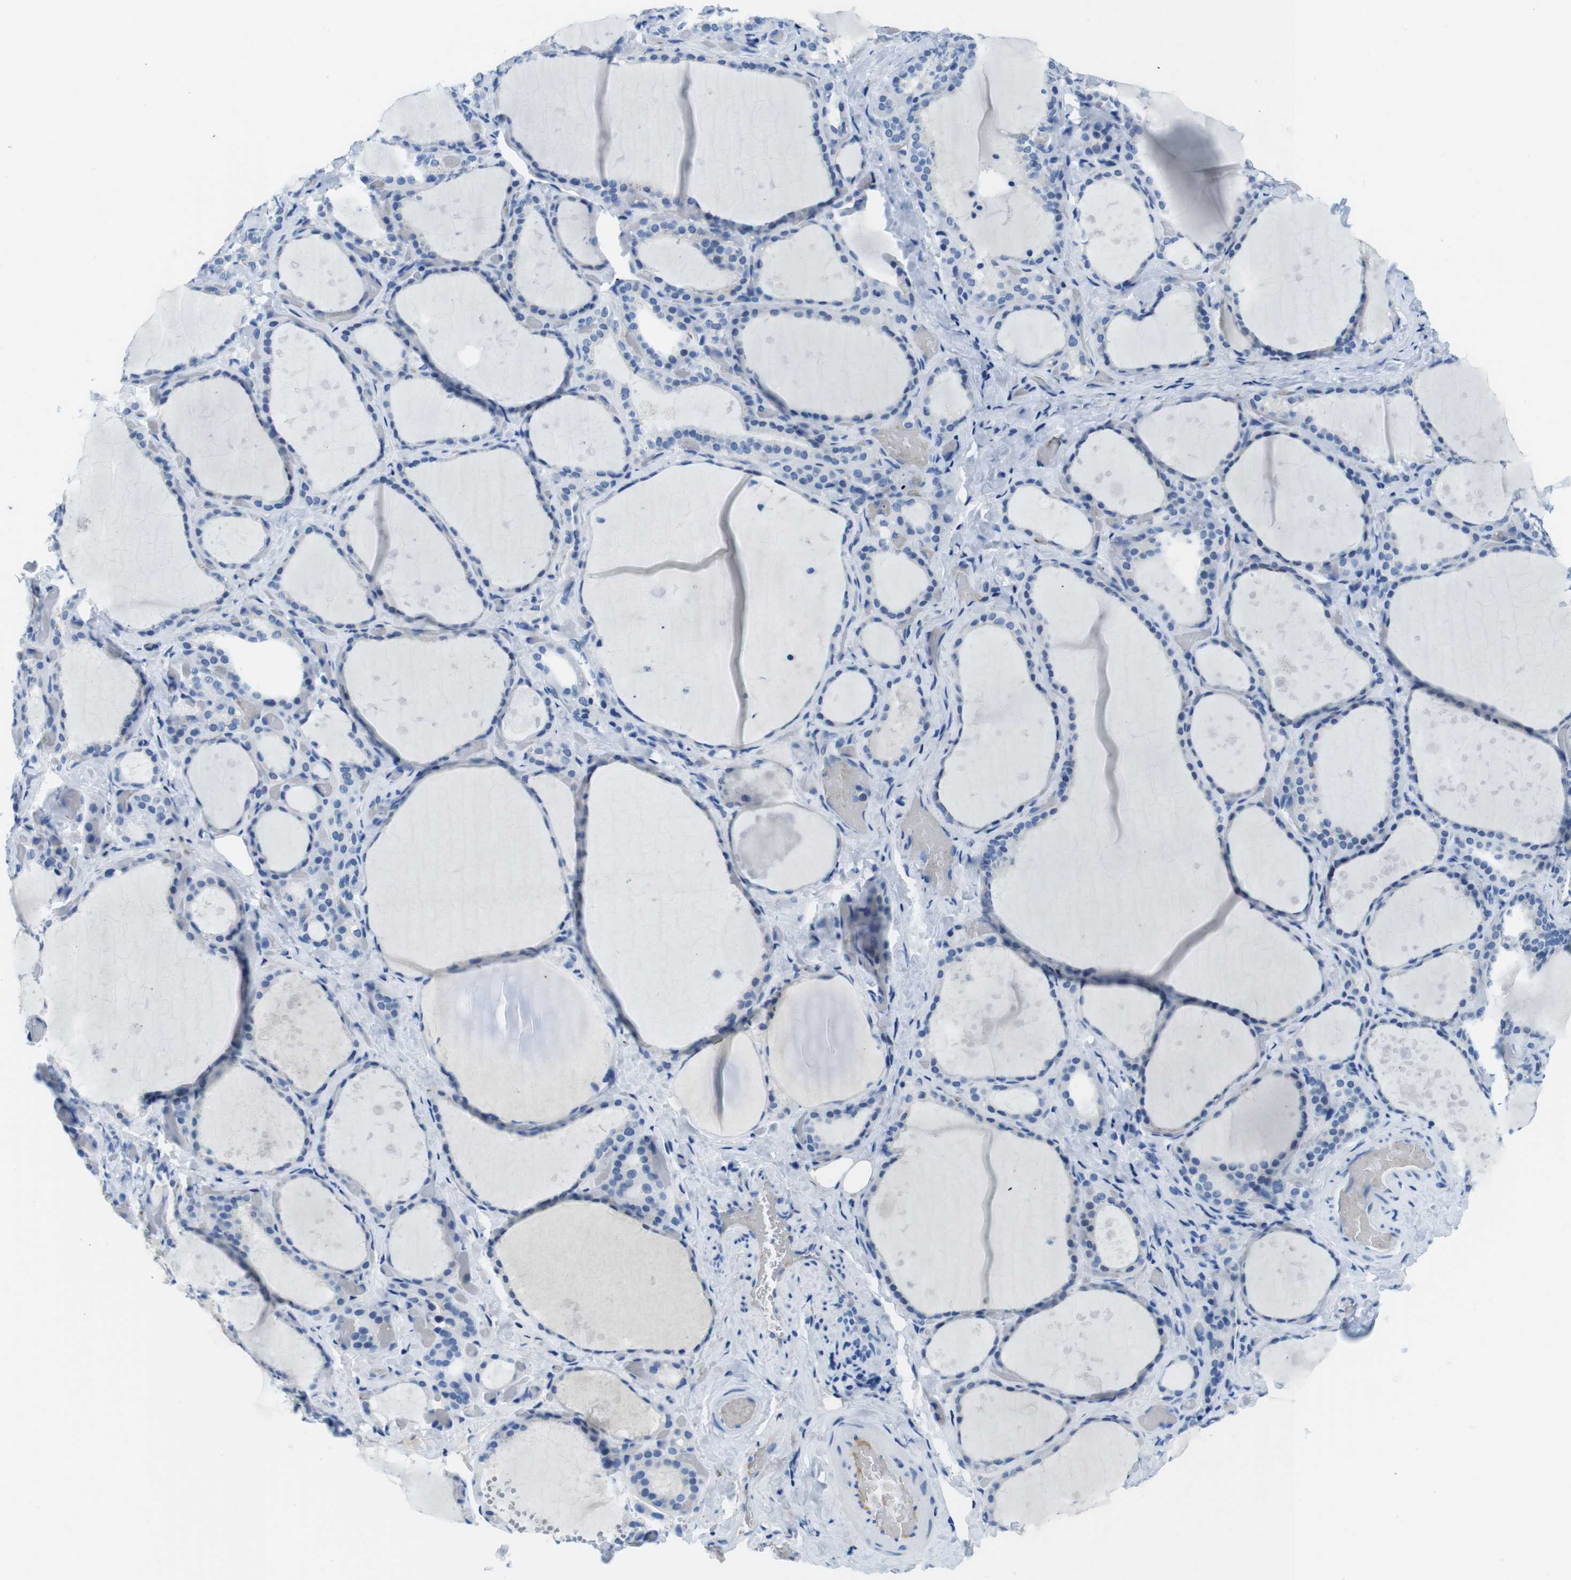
{"staining": {"intensity": "negative", "quantity": "none", "location": "none"}, "tissue": "thyroid gland", "cell_type": "Glandular cells", "image_type": "normal", "snomed": [{"axis": "morphology", "description": "Normal tissue, NOS"}, {"axis": "topography", "description": "Thyroid gland"}], "caption": "High power microscopy micrograph of an IHC histopathology image of unremarkable thyroid gland, revealing no significant expression in glandular cells.", "gene": "TFAP2C", "patient": {"sex": "female", "age": 44}}